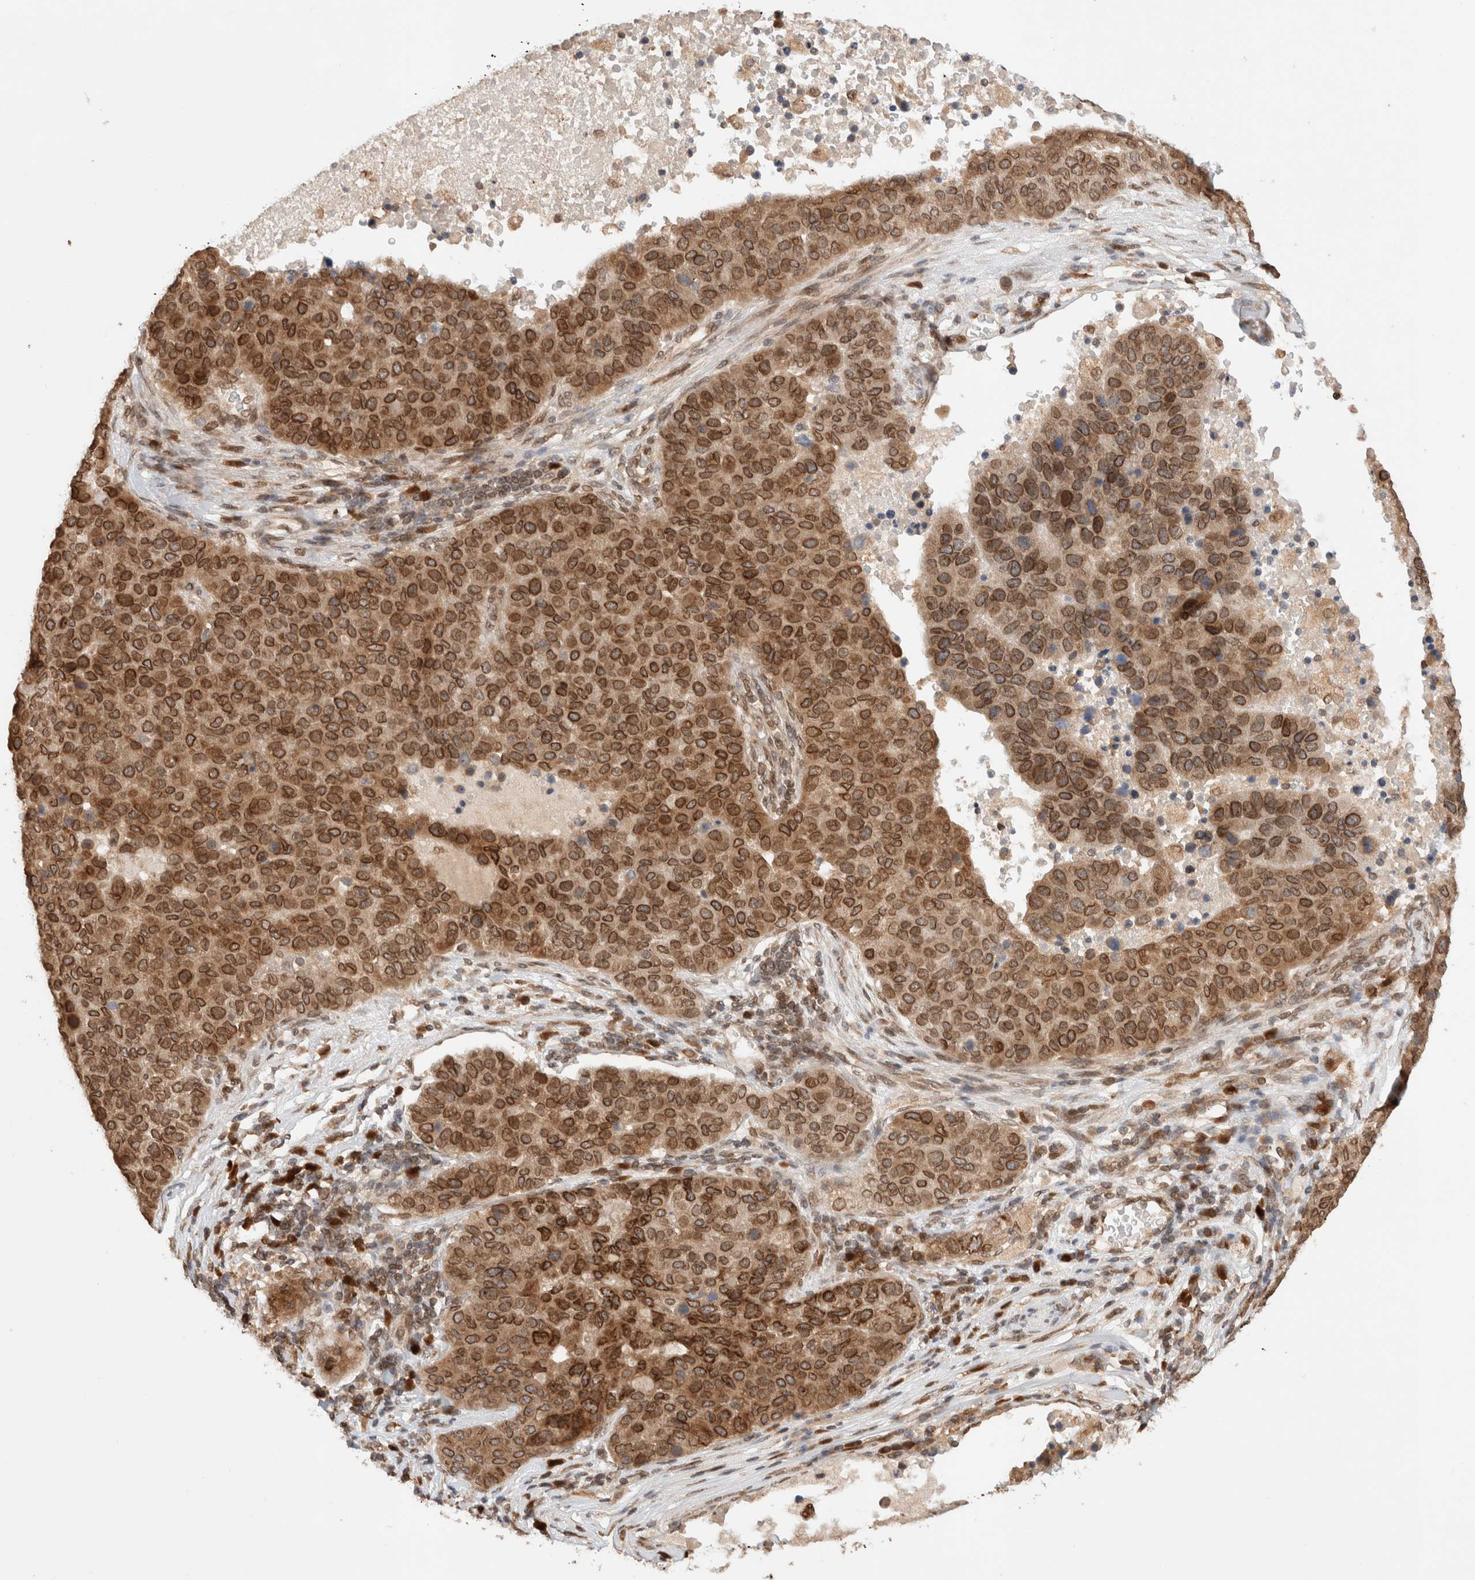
{"staining": {"intensity": "strong", "quantity": ">75%", "location": "cytoplasmic/membranous,nuclear"}, "tissue": "pancreatic cancer", "cell_type": "Tumor cells", "image_type": "cancer", "snomed": [{"axis": "morphology", "description": "Adenocarcinoma, NOS"}, {"axis": "topography", "description": "Pancreas"}], "caption": "Adenocarcinoma (pancreatic) was stained to show a protein in brown. There is high levels of strong cytoplasmic/membranous and nuclear expression in about >75% of tumor cells. (DAB (3,3'-diaminobenzidine) IHC, brown staining for protein, blue staining for nuclei).", "gene": "TPR", "patient": {"sex": "female", "age": 61}}